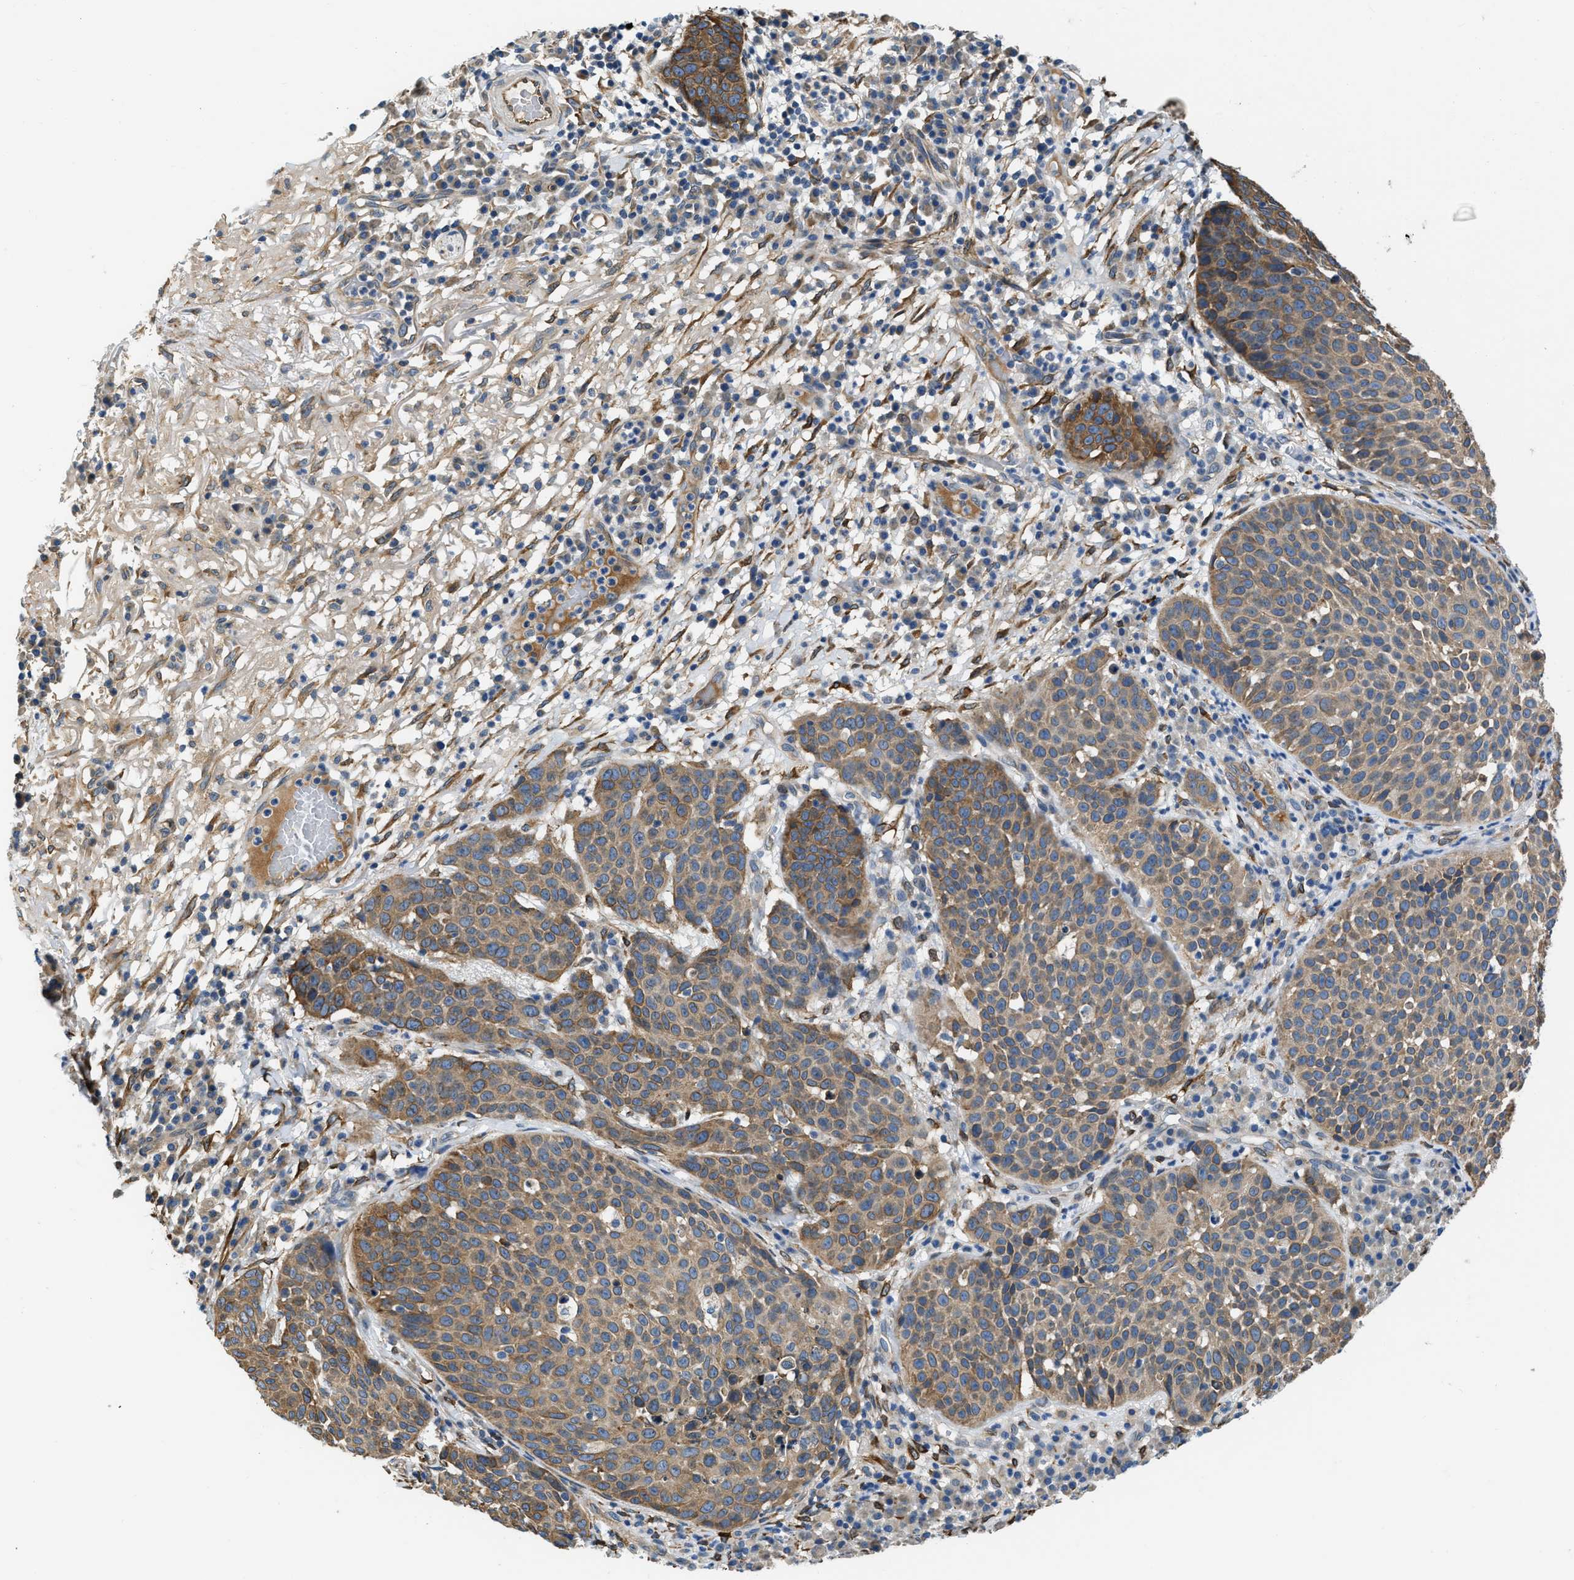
{"staining": {"intensity": "moderate", "quantity": ">75%", "location": "cytoplasmic/membranous"}, "tissue": "skin cancer", "cell_type": "Tumor cells", "image_type": "cancer", "snomed": [{"axis": "morphology", "description": "Squamous cell carcinoma in situ, NOS"}, {"axis": "morphology", "description": "Squamous cell carcinoma, NOS"}, {"axis": "topography", "description": "Skin"}], "caption": "Immunohistochemistry photomicrograph of neoplastic tissue: human squamous cell carcinoma (skin) stained using IHC reveals medium levels of moderate protein expression localized specifically in the cytoplasmic/membranous of tumor cells, appearing as a cytoplasmic/membranous brown color.", "gene": "ARL6IP5", "patient": {"sex": "male", "age": 93}}